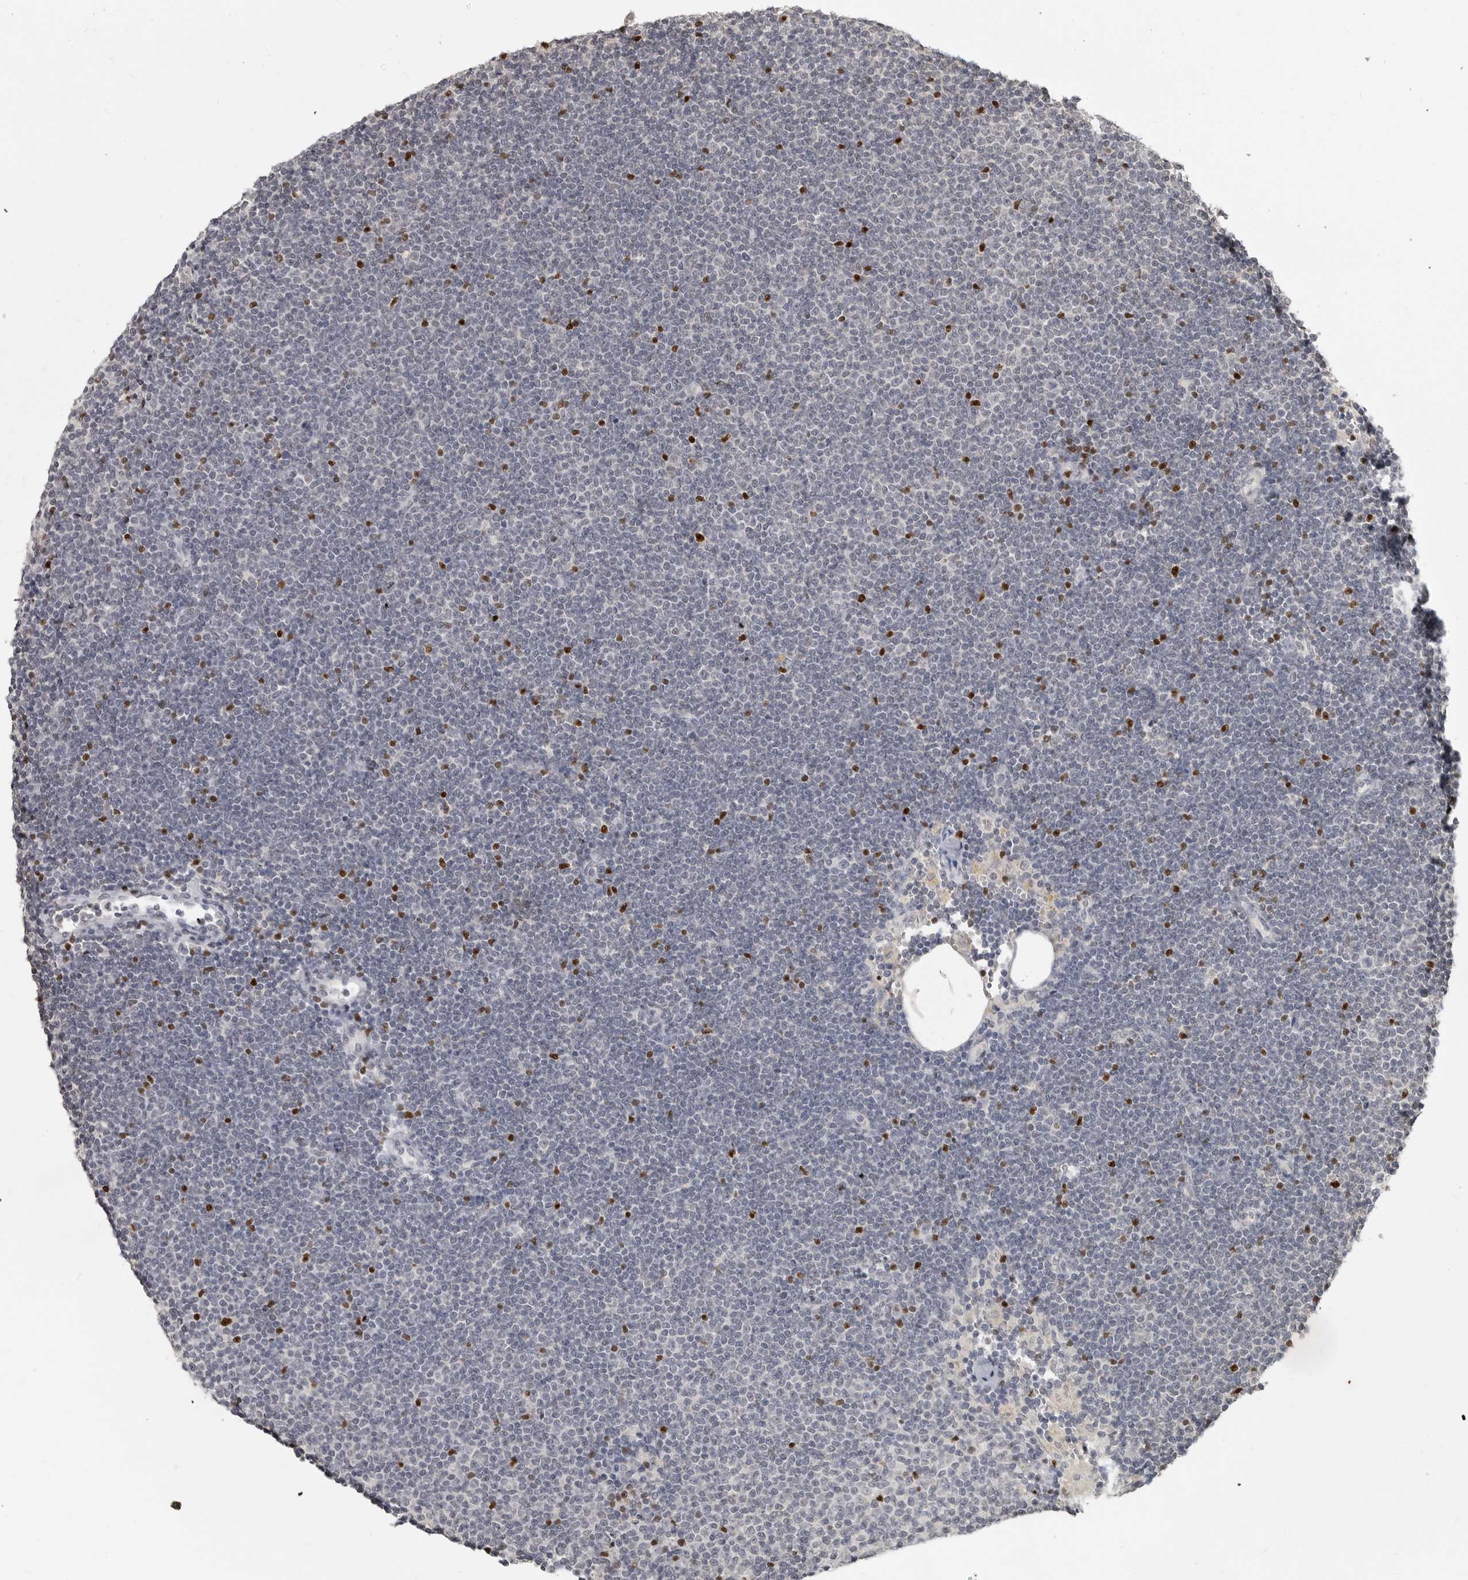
{"staining": {"intensity": "negative", "quantity": "none", "location": "none"}, "tissue": "lymphoma", "cell_type": "Tumor cells", "image_type": "cancer", "snomed": [{"axis": "morphology", "description": "Malignant lymphoma, non-Hodgkin's type, Low grade"}, {"axis": "topography", "description": "Lymph node"}], "caption": "Image shows no significant protein staining in tumor cells of lymphoma.", "gene": "FOXP3", "patient": {"sex": "female", "age": 53}}